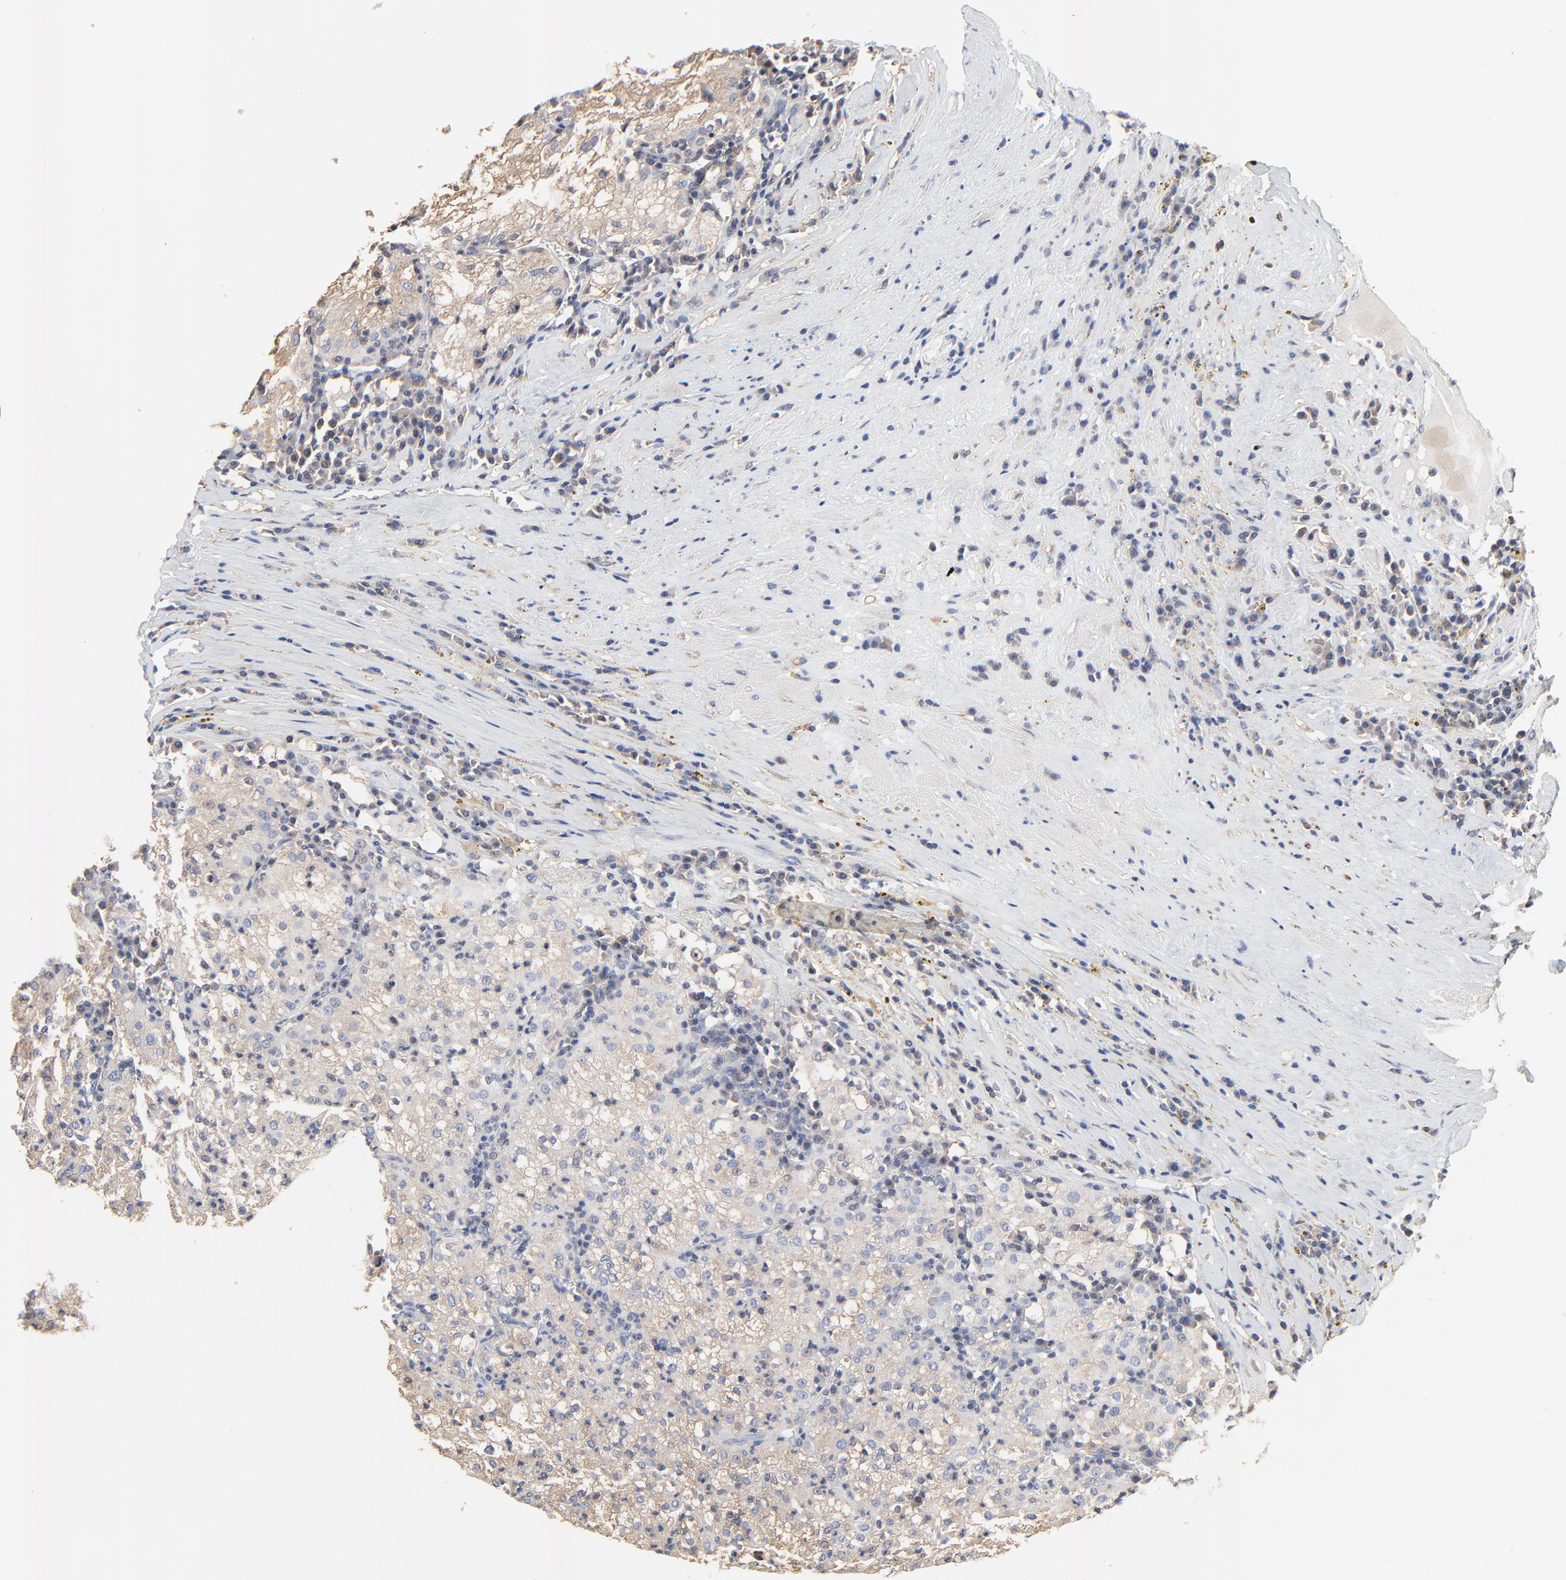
{"staining": {"intensity": "moderate", "quantity": "25%-75%", "location": "cytoplasmic/membranous"}, "tissue": "renal cancer", "cell_type": "Tumor cells", "image_type": "cancer", "snomed": [{"axis": "morphology", "description": "Adenocarcinoma, NOS"}, {"axis": "topography", "description": "Kidney"}], "caption": "Tumor cells display medium levels of moderate cytoplasmic/membranous positivity in approximately 25%-75% of cells in human renal cancer (adenocarcinoma).", "gene": "NXF3", "patient": {"sex": "male", "age": 59}}